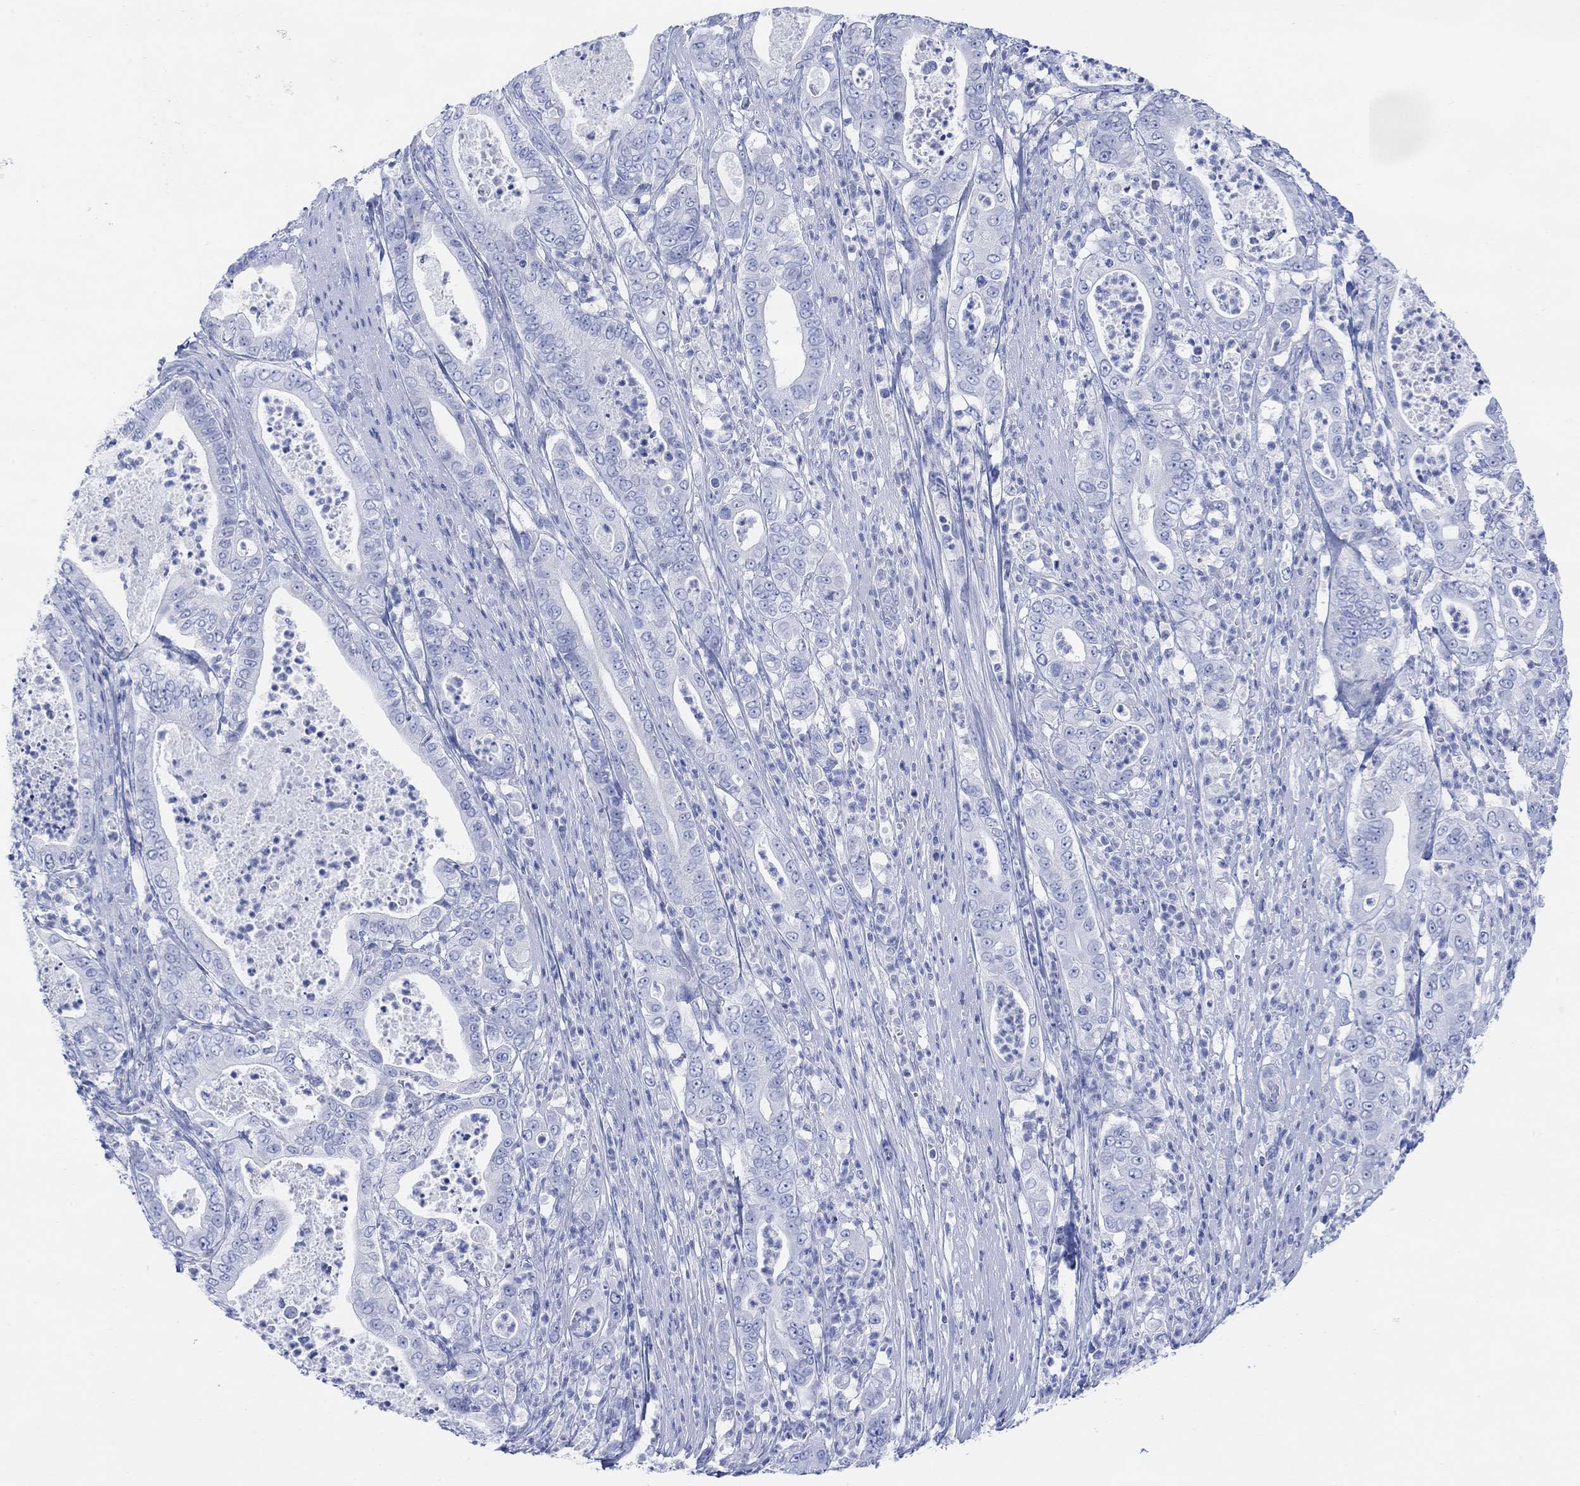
{"staining": {"intensity": "negative", "quantity": "none", "location": "none"}, "tissue": "pancreatic cancer", "cell_type": "Tumor cells", "image_type": "cancer", "snomed": [{"axis": "morphology", "description": "Adenocarcinoma, NOS"}, {"axis": "topography", "description": "Pancreas"}], "caption": "This is a micrograph of IHC staining of pancreatic cancer (adenocarcinoma), which shows no positivity in tumor cells.", "gene": "GNG13", "patient": {"sex": "male", "age": 71}}